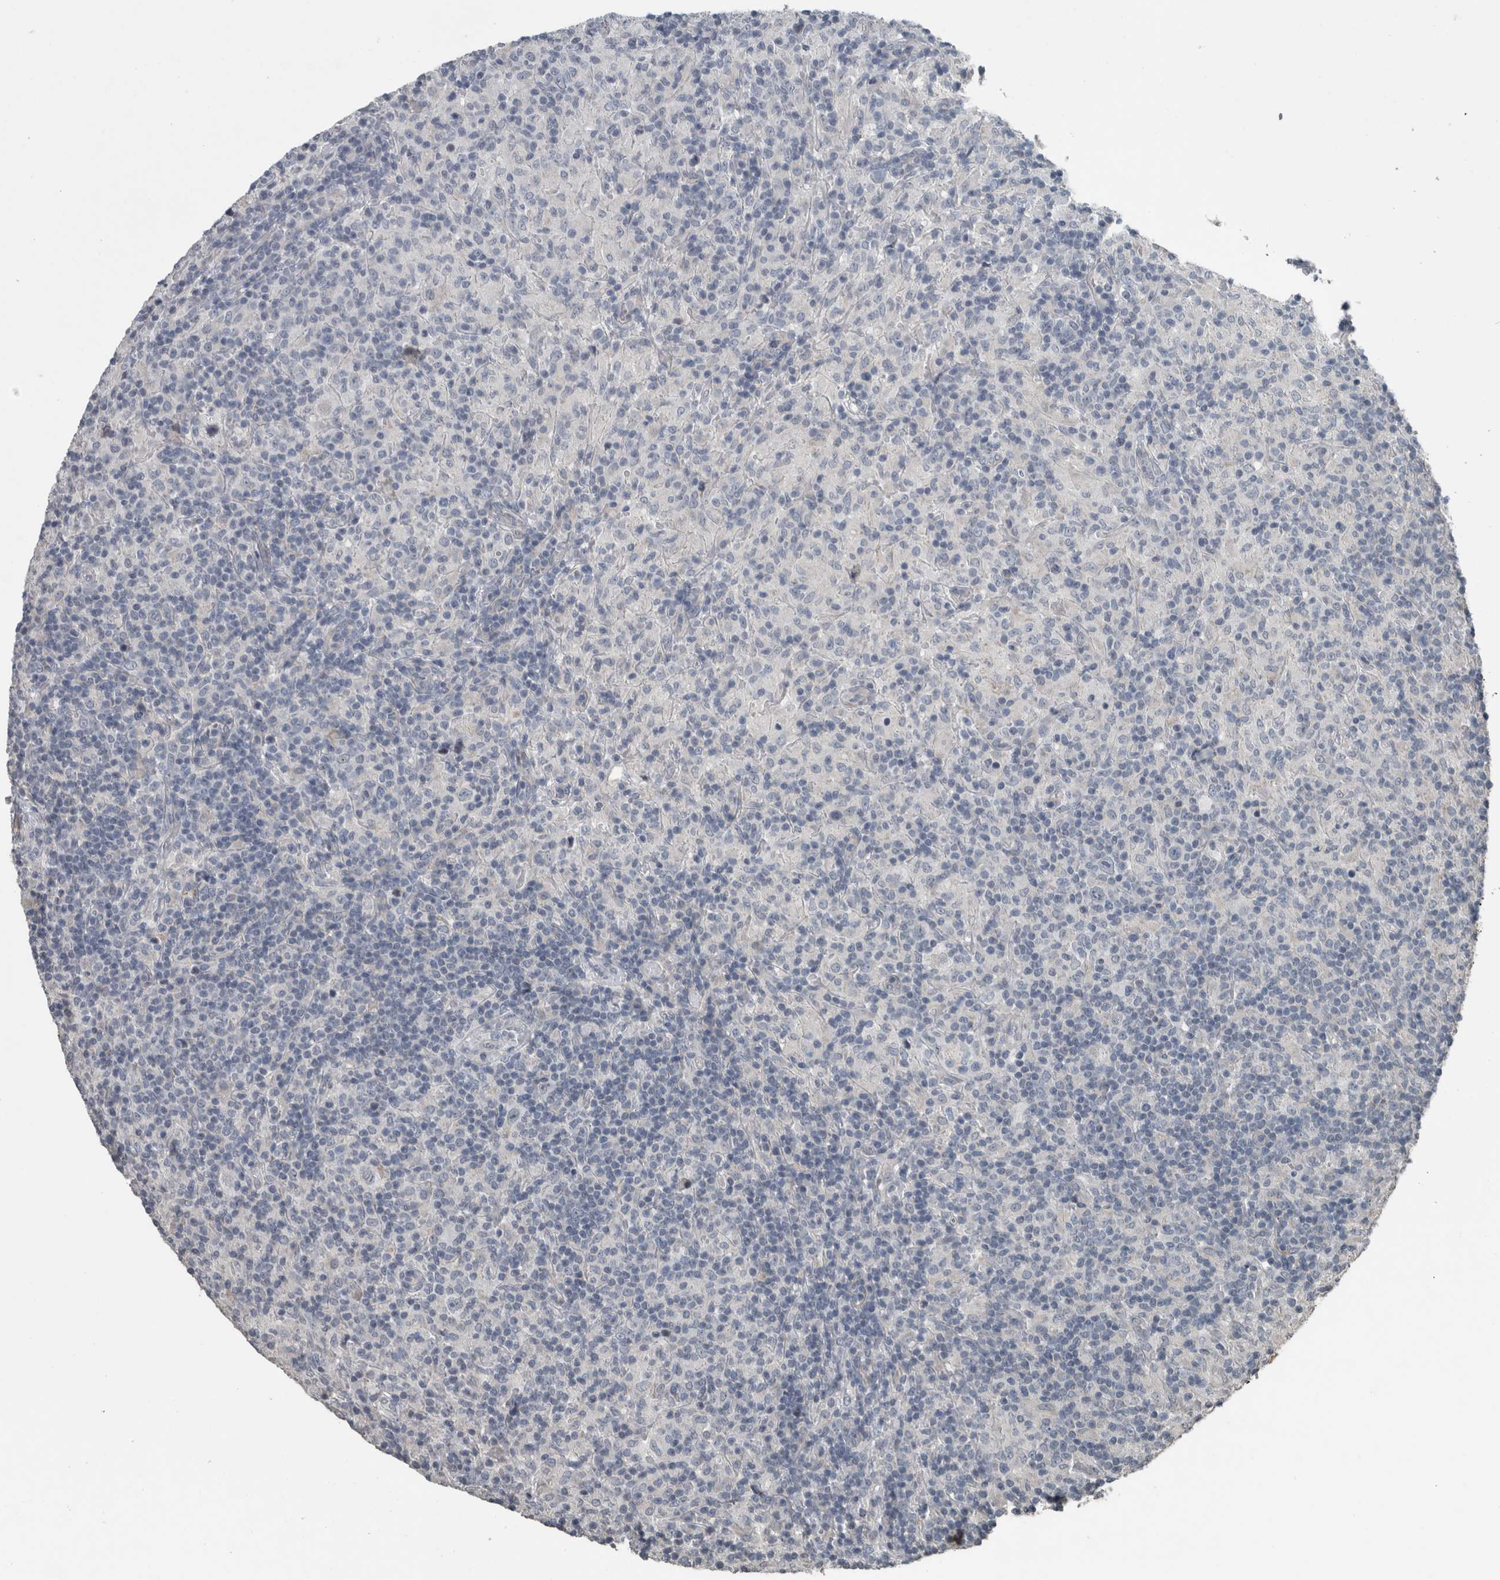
{"staining": {"intensity": "negative", "quantity": "none", "location": "none"}, "tissue": "lymphoma", "cell_type": "Tumor cells", "image_type": "cancer", "snomed": [{"axis": "morphology", "description": "Hodgkin's disease, NOS"}, {"axis": "topography", "description": "Lymph node"}], "caption": "IHC micrograph of neoplastic tissue: lymphoma stained with DAB demonstrates no significant protein expression in tumor cells.", "gene": "KRT20", "patient": {"sex": "male", "age": 70}}